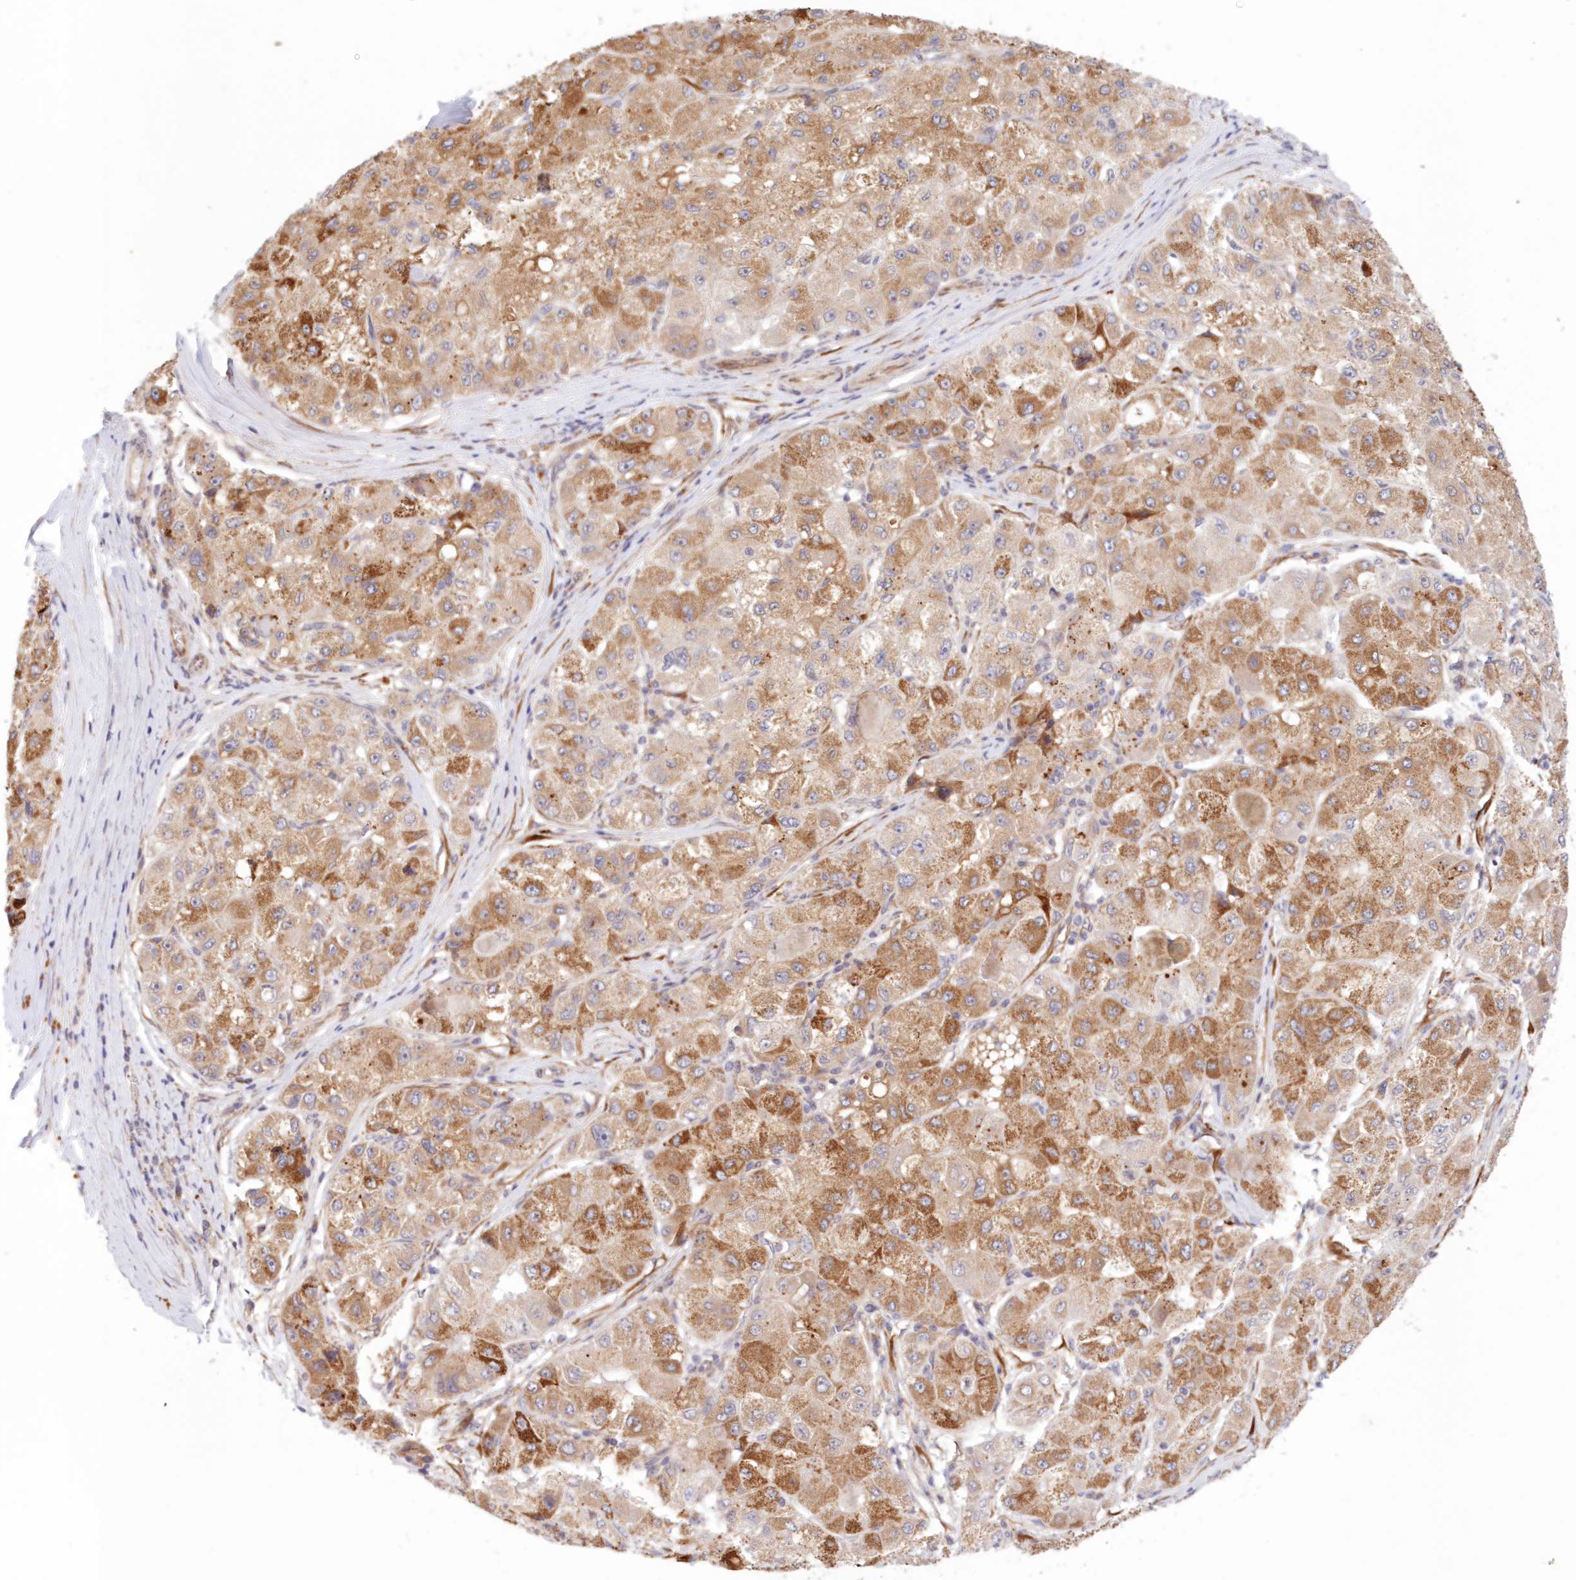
{"staining": {"intensity": "moderate", "quantity": ">75%", "location": "cytoplasmic/membranous"}, "tissue": "liver cancer", "cell_type": "Tumor cells", "image_type": "cancer", "snomed": [{"axis": "morphology", "description": "Carcinoma, Hepatocellular, NOS"}, {"axis": "topography", "description": "Liver"}], "caption": "Human liver hepatocellular carcinoma stained for a protein (brown) demonstrates moderate cytoplasmic/membranous positive positivity in approximately >75% of tumor cells.", "gene": "PCYOX1L", "patient": {"sex": "male", "age": 80}}